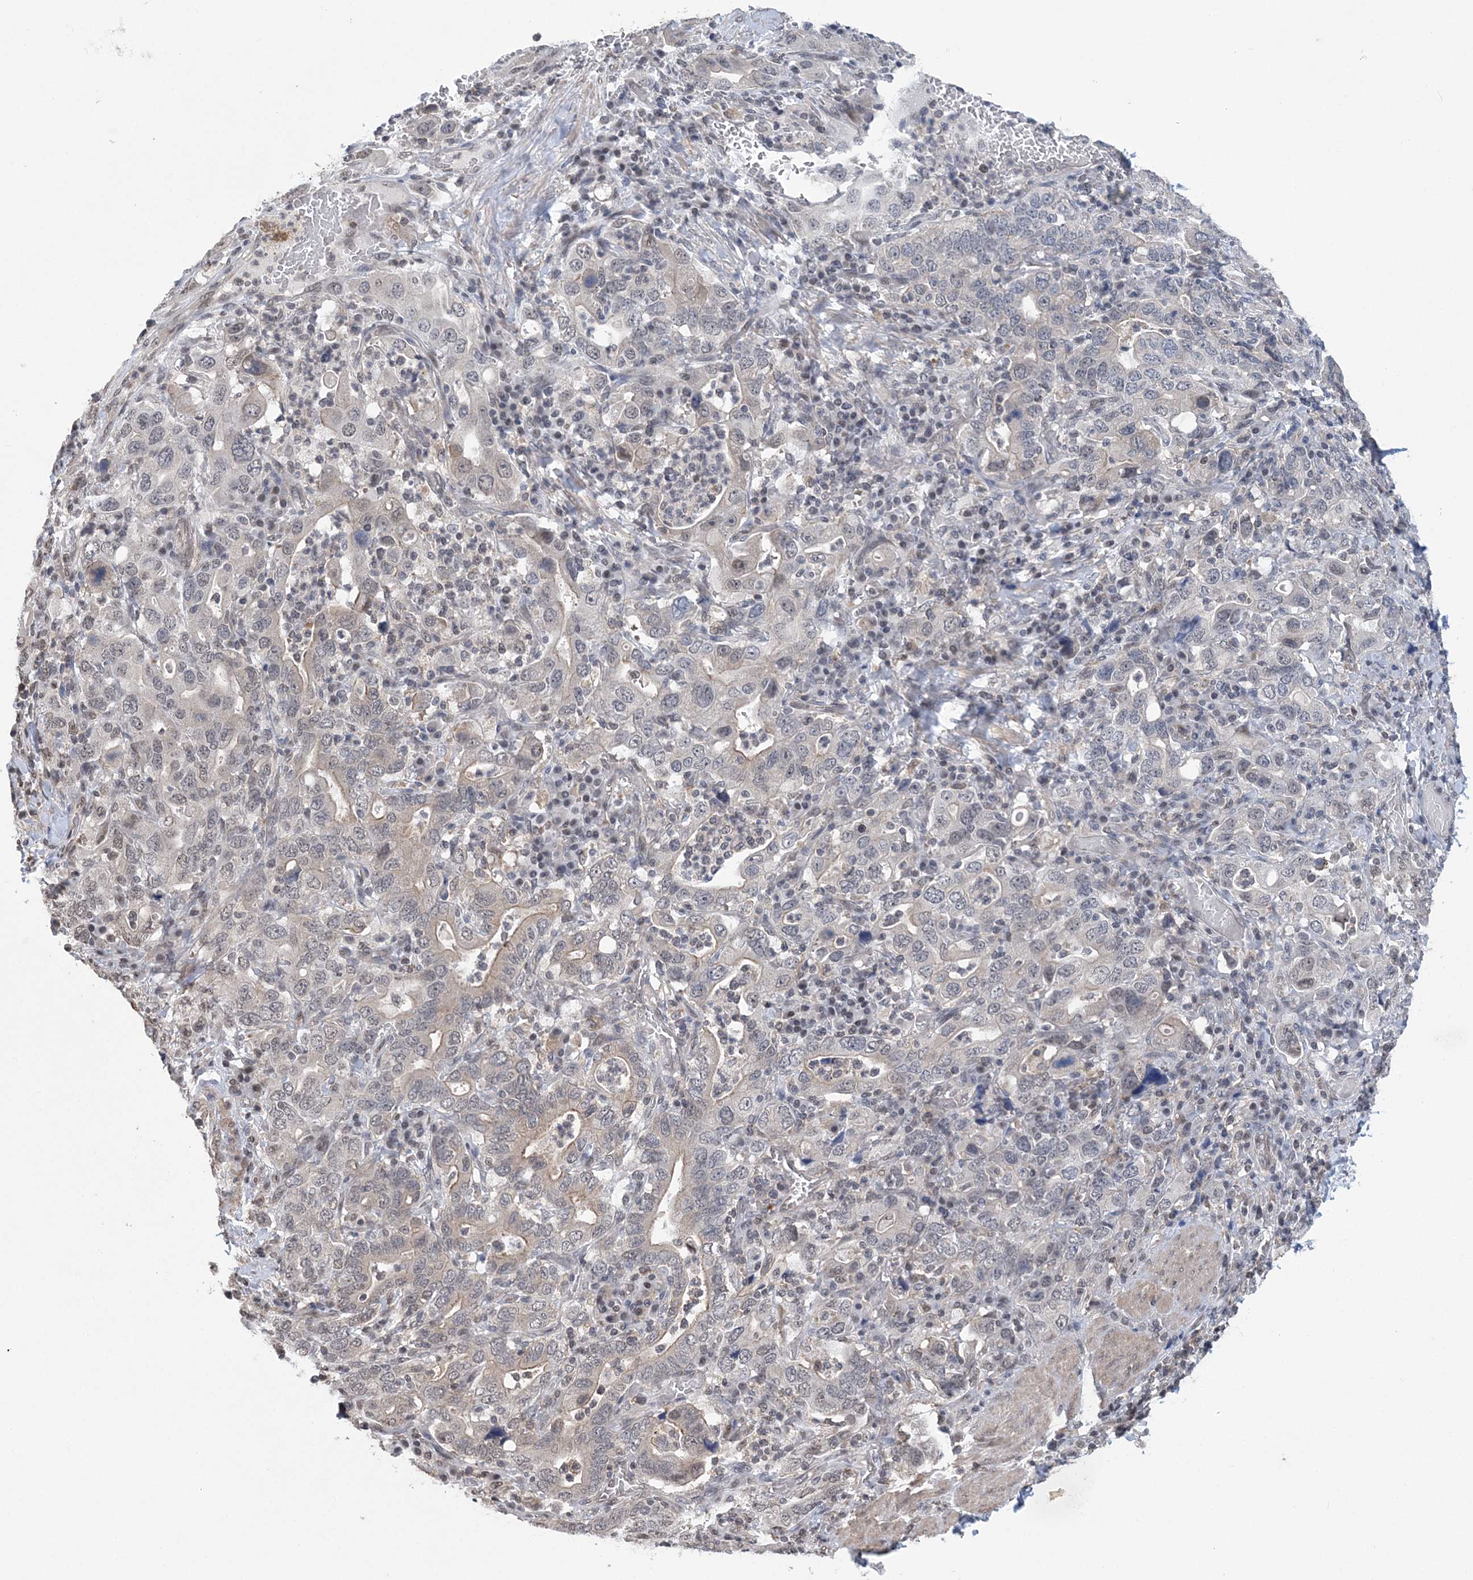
{"staining": {"intensity": "weak", "quantity": "<25%", "location": "nuclear"}, "tissue": "stomach cancer", "cell_type": "Tumor cells", "image_type": "cancer", "snomed": [{"axis": "morphology", "description": "Adenocarcinoma, NOS"}, {"axis": "topography", "description": "Stomach, upper"}], "caption": "IHC of human stomach cancer (adenocarcinoma) reveals no expression in tumor cells.", "gene": "CCDC152", "patient": {"sex": "male", "age": 62}}